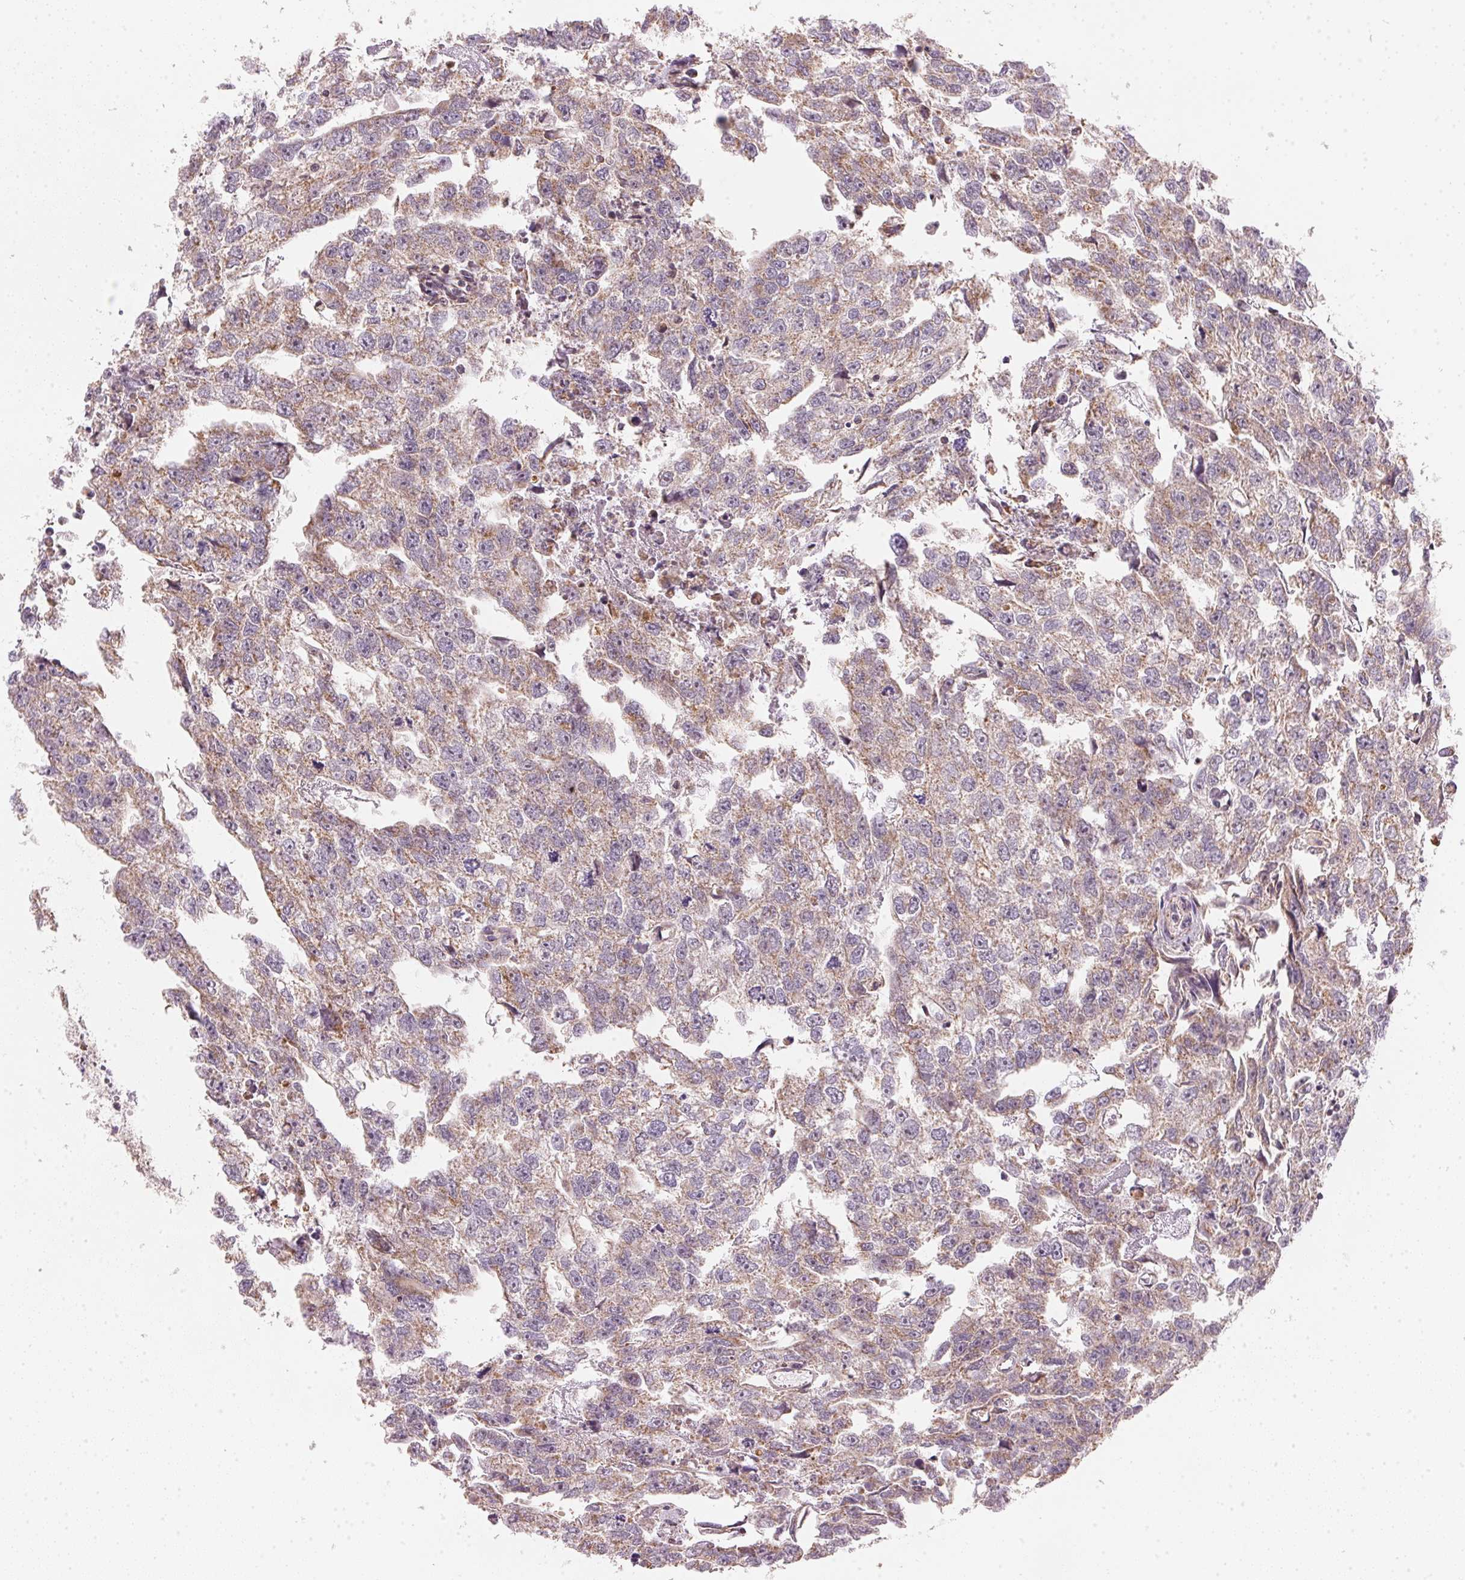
{"staining": {"intensity": "moderate", "quantity": ">75%", "location": "cytoplasmic/membranous"}, "tissue": "testis cancer", "cell_type": "Tumor cells", "image_type": "cancer", "snomed": [{"axis": "morphology", "description": "Carcinoma, Embryonal, NOS"}, {"axis": "morphology", "description": "Teratoma, malignant, NOS"}, {"axis": "topography", "description": "Testis"}], "caption": "Tumor cells reveal medium levels of moderate cytoplasmic/membranous positivity in approximately >75% of cells in human malignant teratoma (testis).", "gene": "COQ7", "patient": {"sex": "male", "age": 44}}